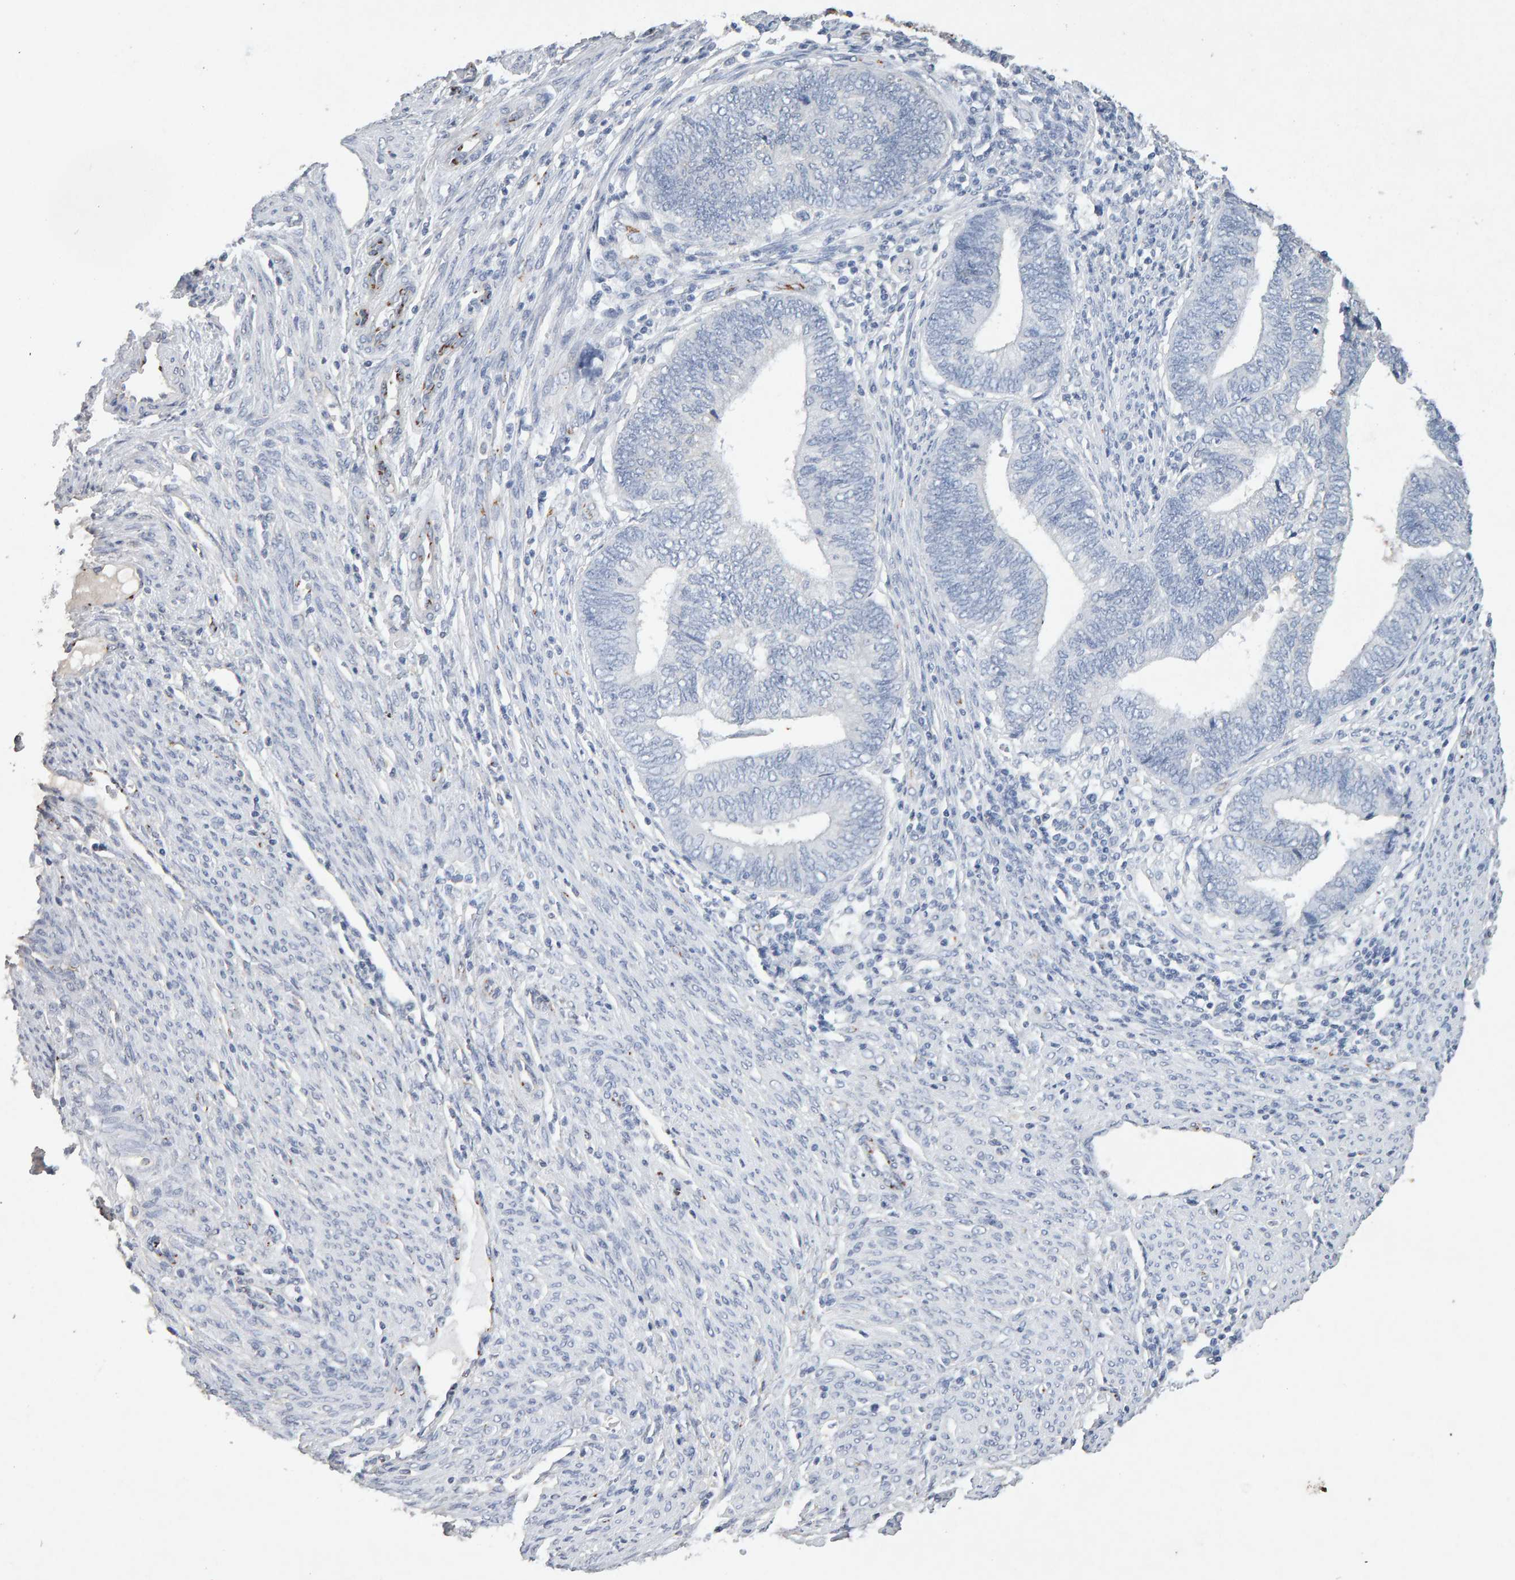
{"staining": {"intensity": "negative", "quantity": "none", "location": "none"}, "tissue": "endometrial cancer", "cell_type": "Tumor cells", "image_type": "cancer", "snomed": [{"axis": "morphology", "description": "Adenocarcinoma, NOS"}, {"axis": "topography", "description": "Uterus"}, {"axis": "topography", "description": "Endometrium"}], "caption": "A high-resolution image shows immunohistochemistry (IHC) staining of endometrial adenocarcinoma, which shows no significant staining in tumor cells.", "gene": "PTPRM", "patient": {"sex": "female", "age": 70}}